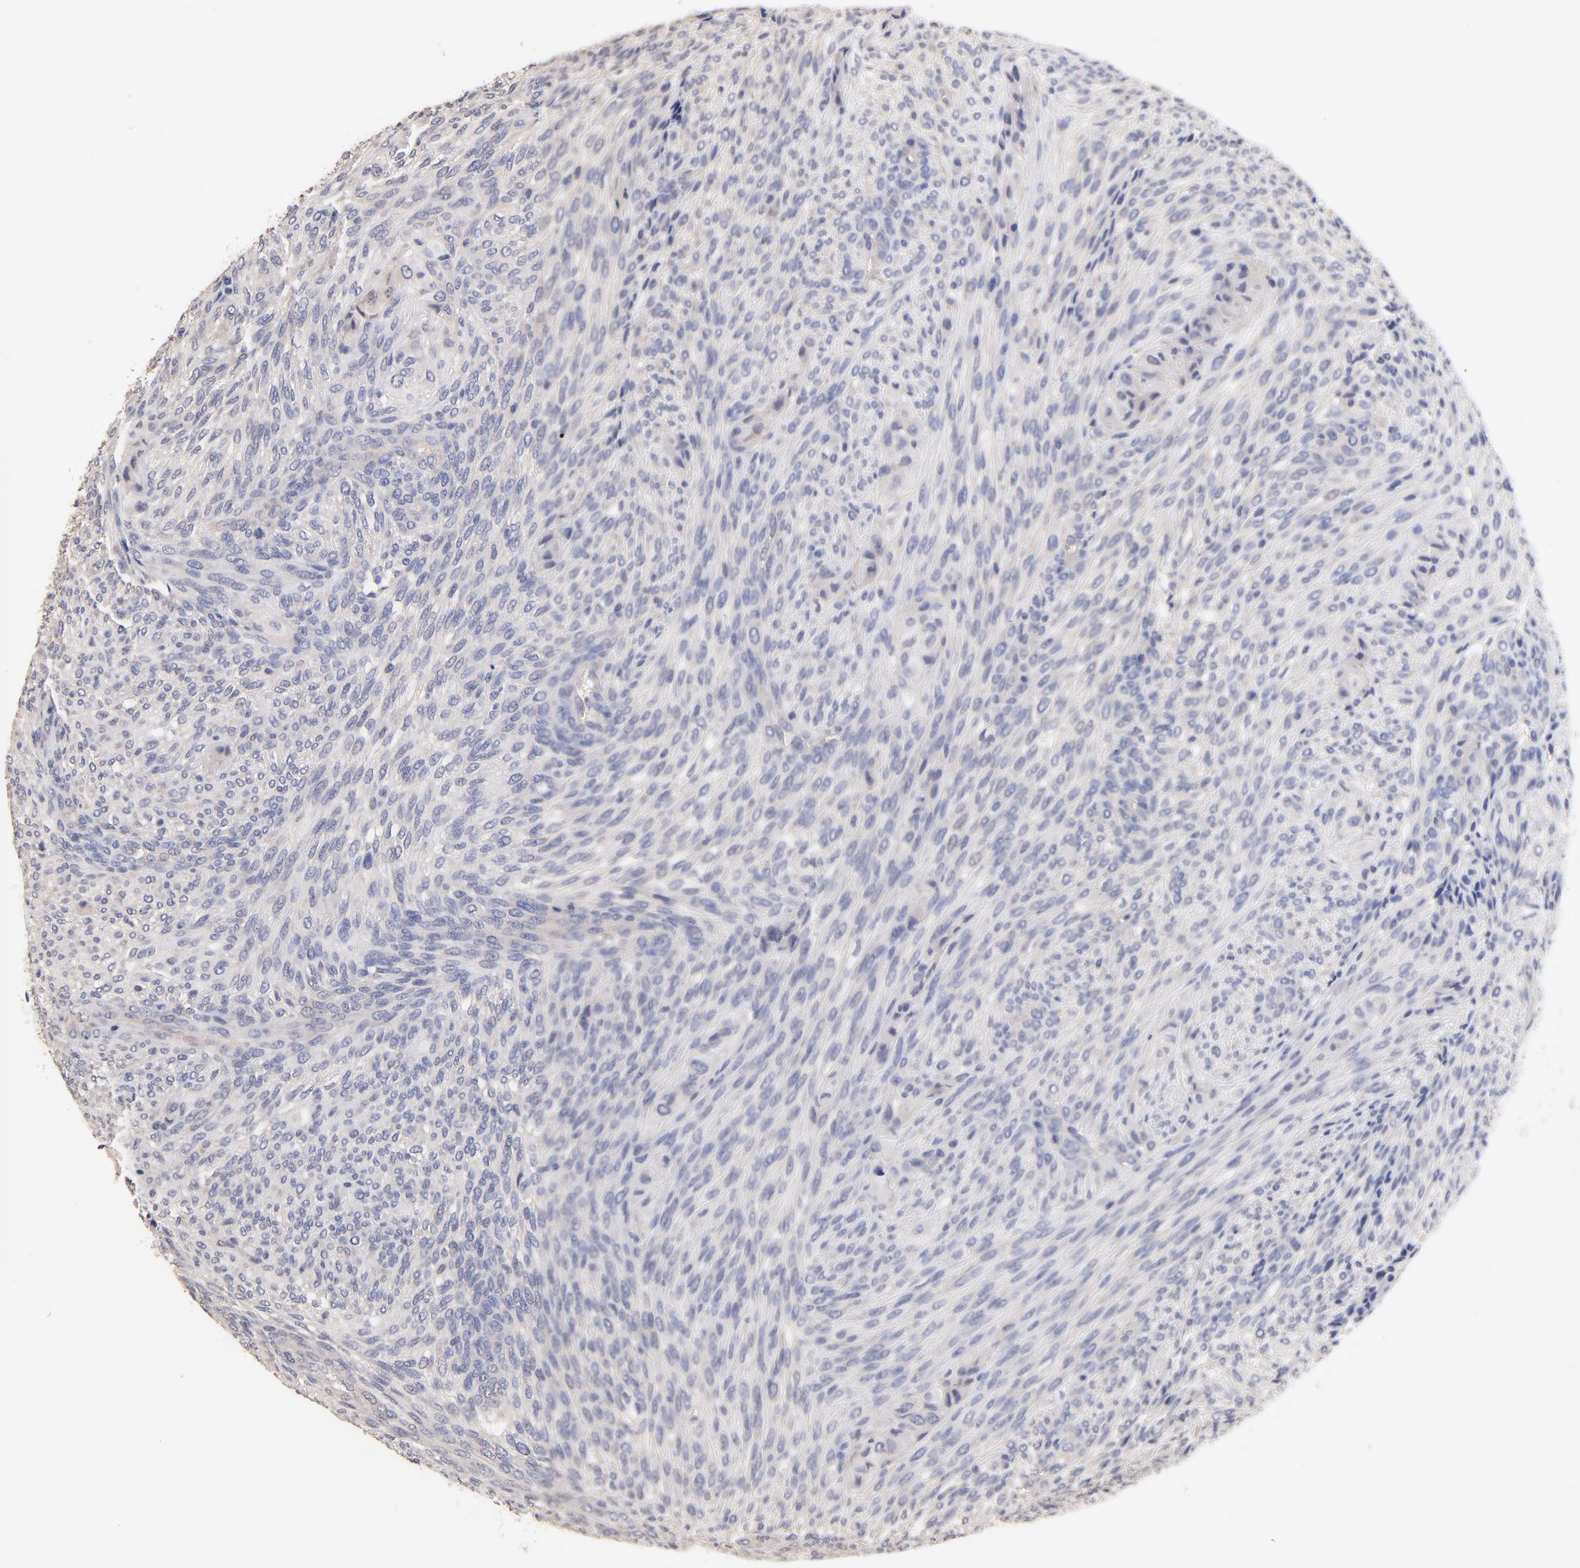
{"staining": {"intensity": "negative", "quantity": "none", "location": "none"}, "tissue": "glioma", "cell_type": "Tumor cells", "image_type": "cancer", "snomed": [{"axis": "morphology", "description": "Glioma, malignant, High grade"}, {"axis": "topography", "description": "Cerebral cortex"}], "caption": "Tumor cells are negative for protein expression in human glioma.", "gene": "RIBC2", "patient": {"sex": "female", "age": 55}}